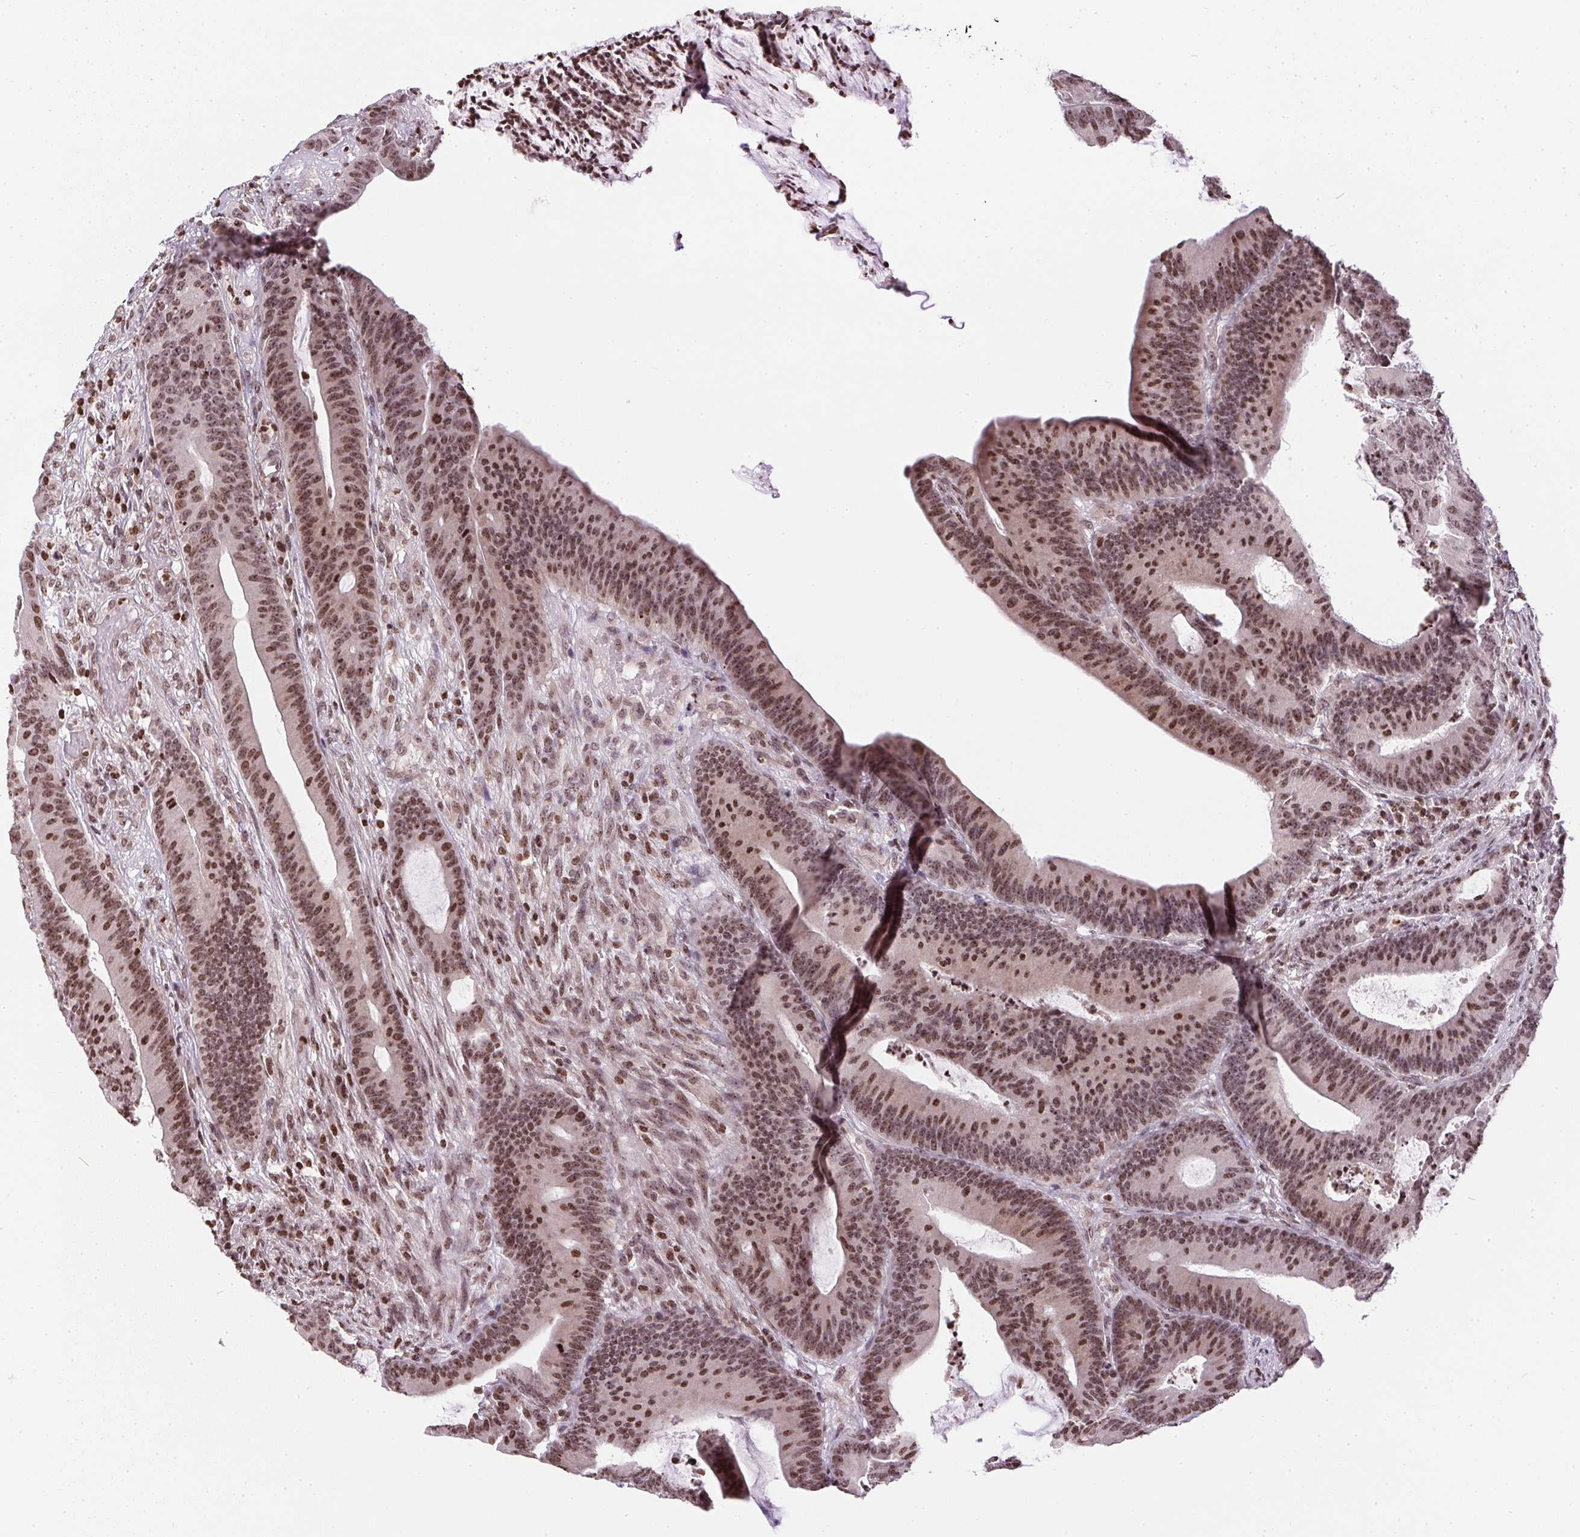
{"staining": {"intensity": "moderate", "quantity": ">75%", "location": "nuclear"}, "tissue": "colorectal cancer", "cell_type": "Tumor cells", "image_type": "cancer", "snomed": [{"axis": "morphology", "description": "Adenocarcinoma, NOS"}, {"axis": "topography", "description": "Colon"}], "caption": "Colorectal adenocarcinoma tissue reveals moderate nuclear staining in approximately >75% of tumor cells, visualized by immunohistochemistry.", "gene": "RNF181", "patient": {"sex": "female", "age": 78}}